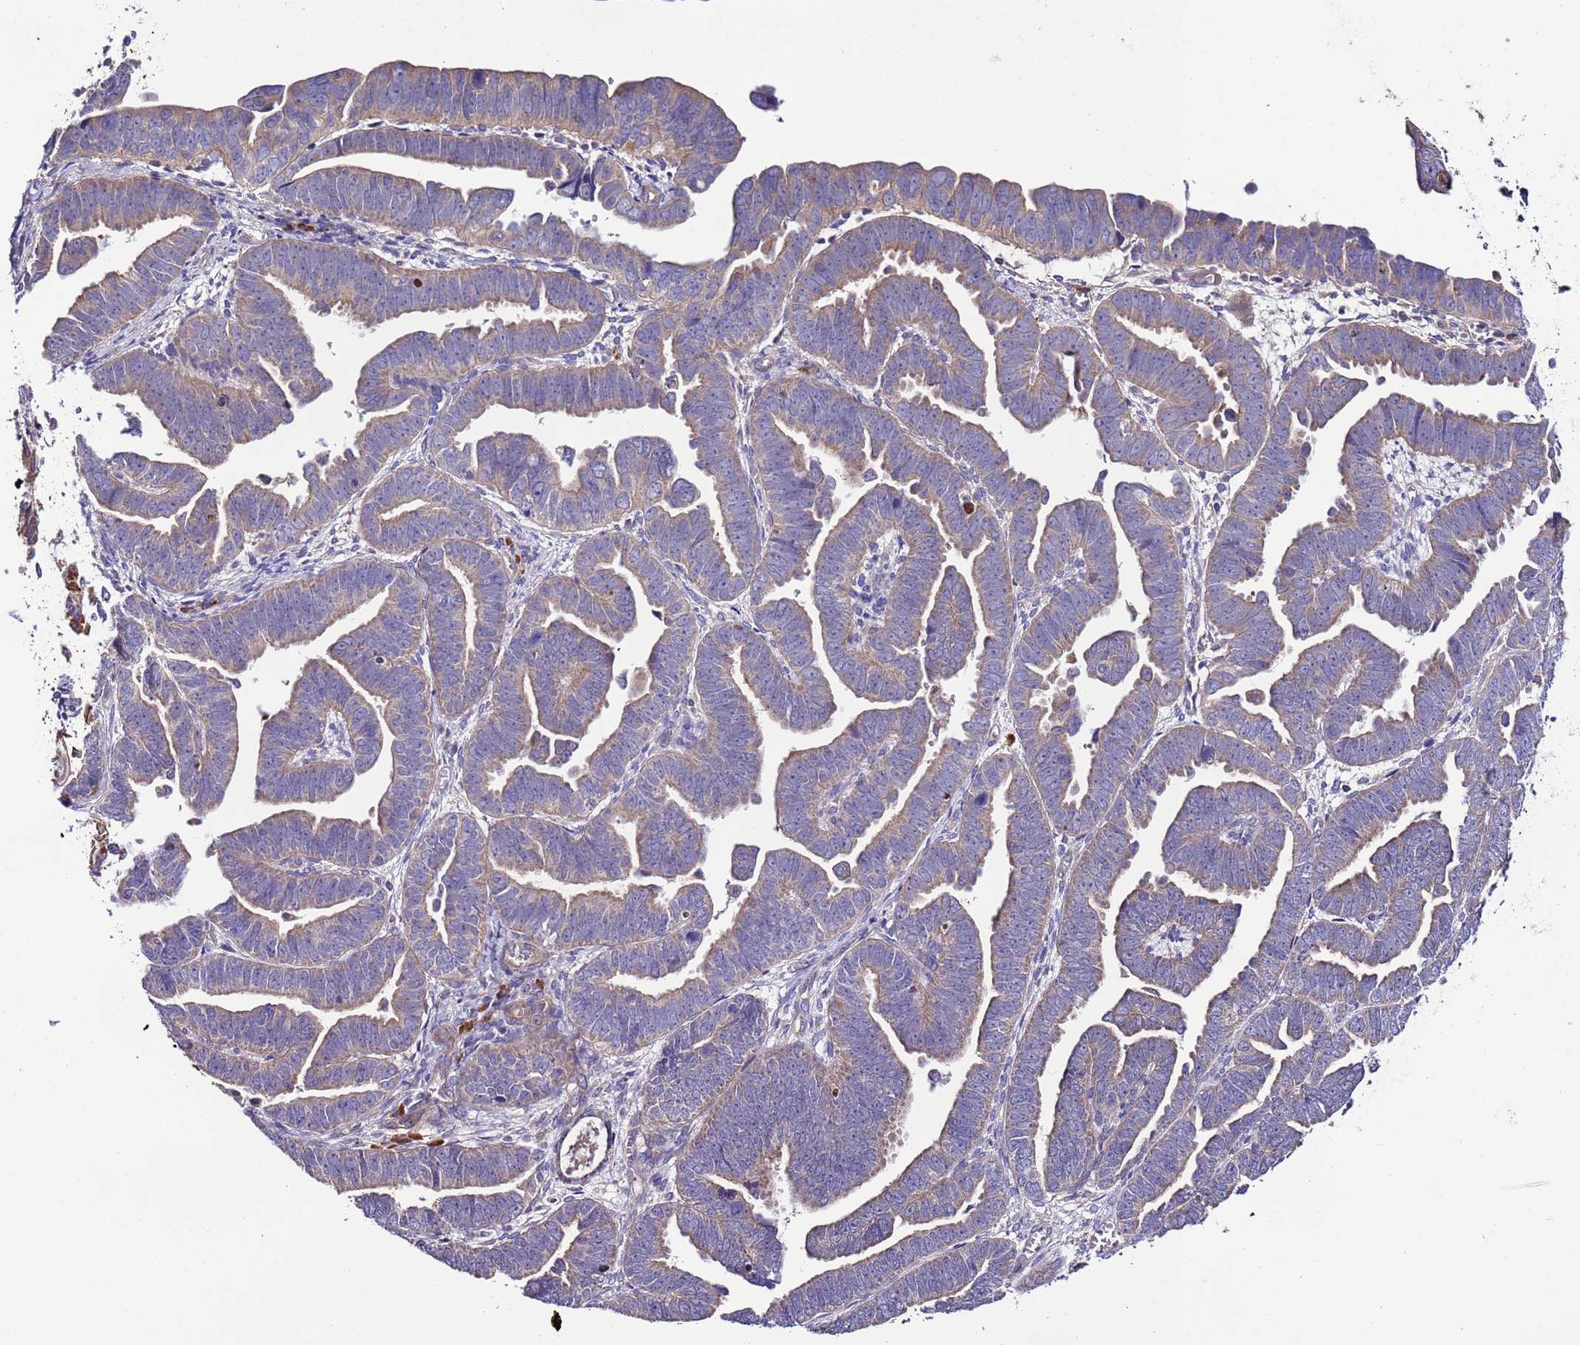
{"staining": {"intensity": "weak", "quantity": "25%-75%", "location": "cytoplasmic/membranous"}, "tissue": "endometrial cancer", "cell_type": "Tumor cells", "image_type": "cancer", "snomed": [{"axis": "morphology", "description": "Adenocarcinoma, NOS"}, {"axis": "topography", "description": "Endometrium"}], "caption": "Protein positivity by immunohistochemistry shows weak cytoplasmic/membranous staining in about 25%-75% of tumor cells in endometrial cancer (adenocarcinoma). The staining is performed using DAB brown chromogen to label protein expression. The nuclei are counter-stained blue using hematoxylin.", "gene": "SPCS1", "patient": {"sex": "female", "age": 75}}